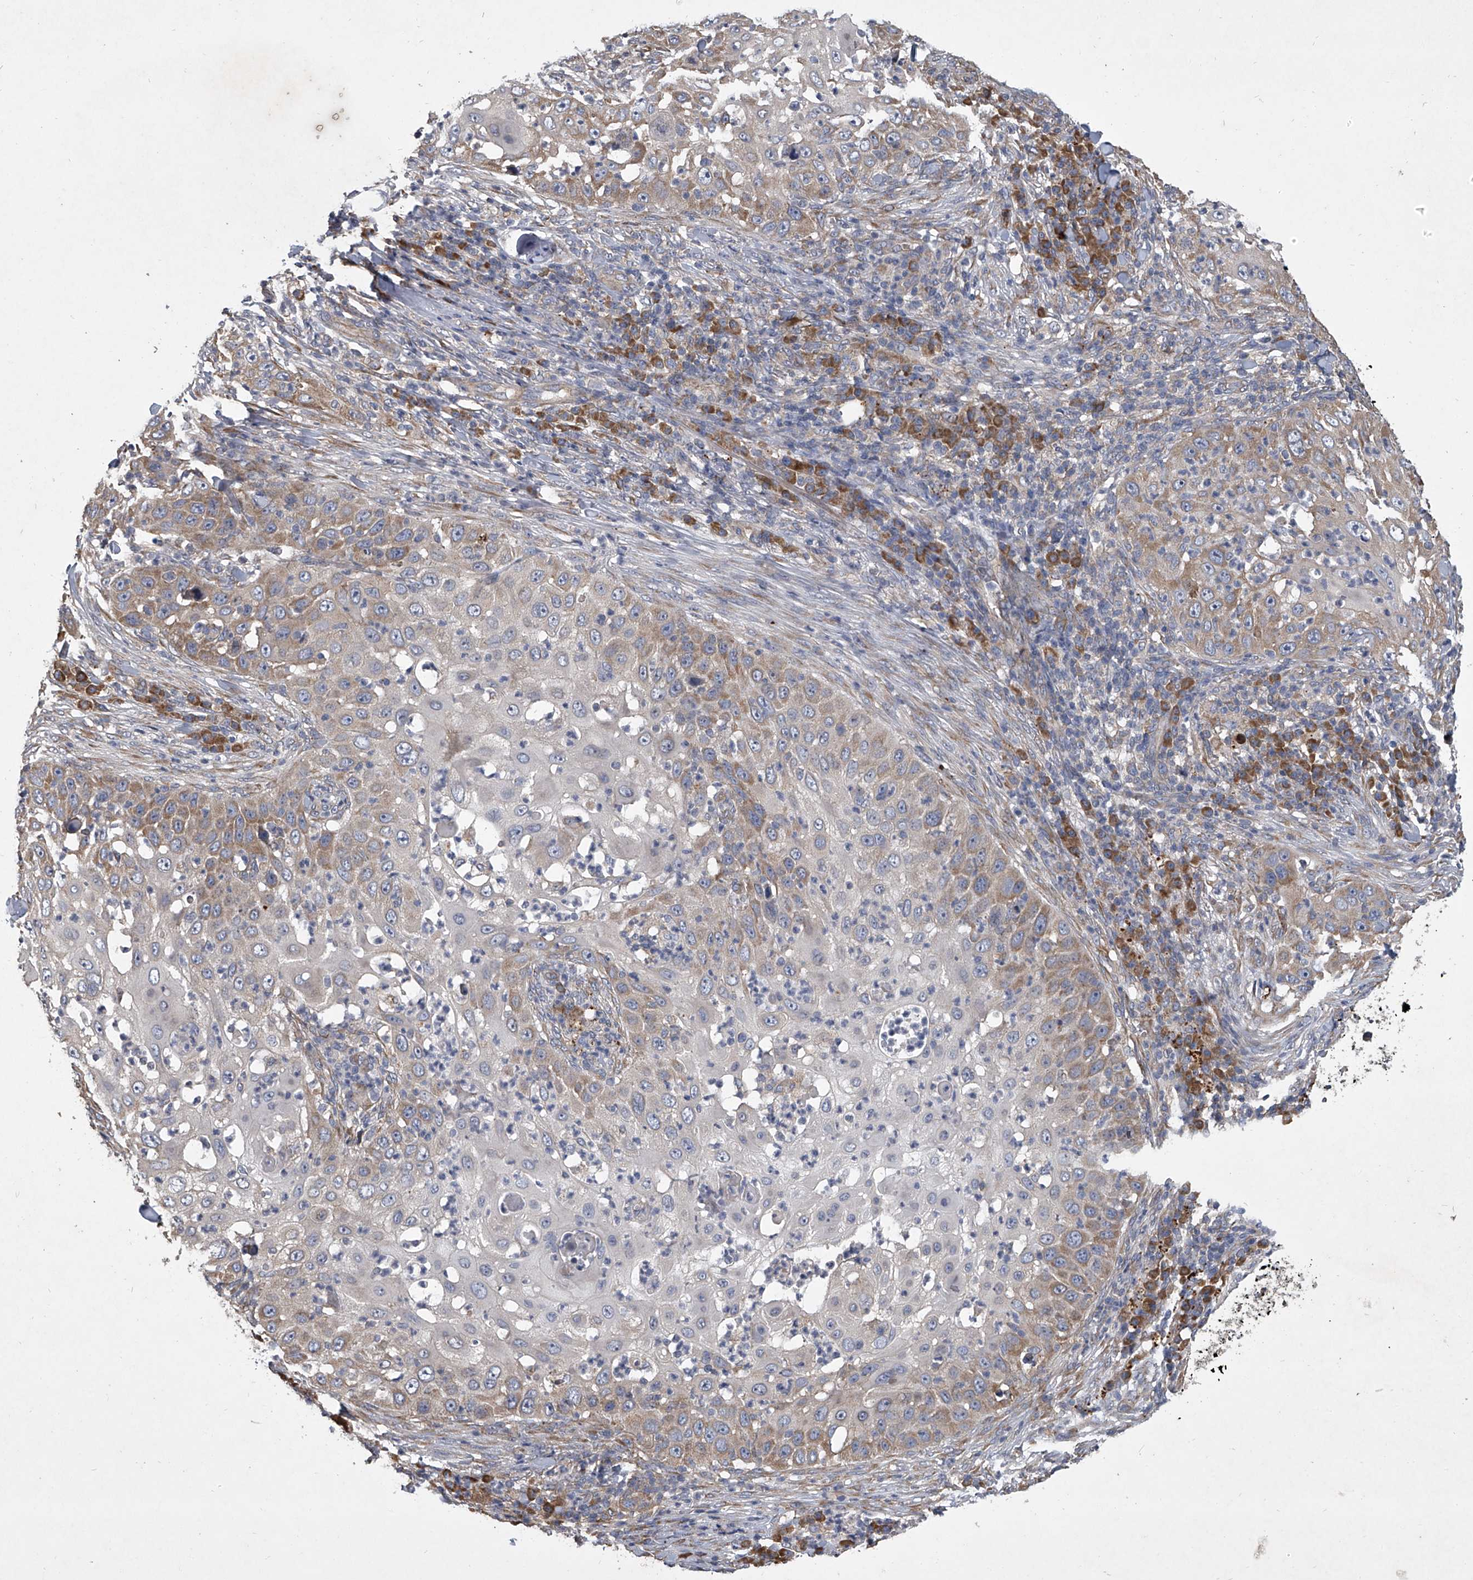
{"staining": {"intensity": "moderate", "quantity": "25%-75%", "location": "cytoplasmic/membranous"}, "tissue": "skin cancer", "cell_type": "Tumor cells", "image_type": "cancer", "snomed": [{"axis": "morphology", "description": "Squamous cell carcinoma, NOS"}, {"axis": "topography", "description": "Skin"}], "caption": "DAB immunohistochemical staining of squamous cell carcinoma (skin) exhibits moderate cytoplasmic/membranous protein staining in approximately 25%-75% of tumor cells.", "gene": "DOCK9", "patient": {"sex": "female", "age": 44}}